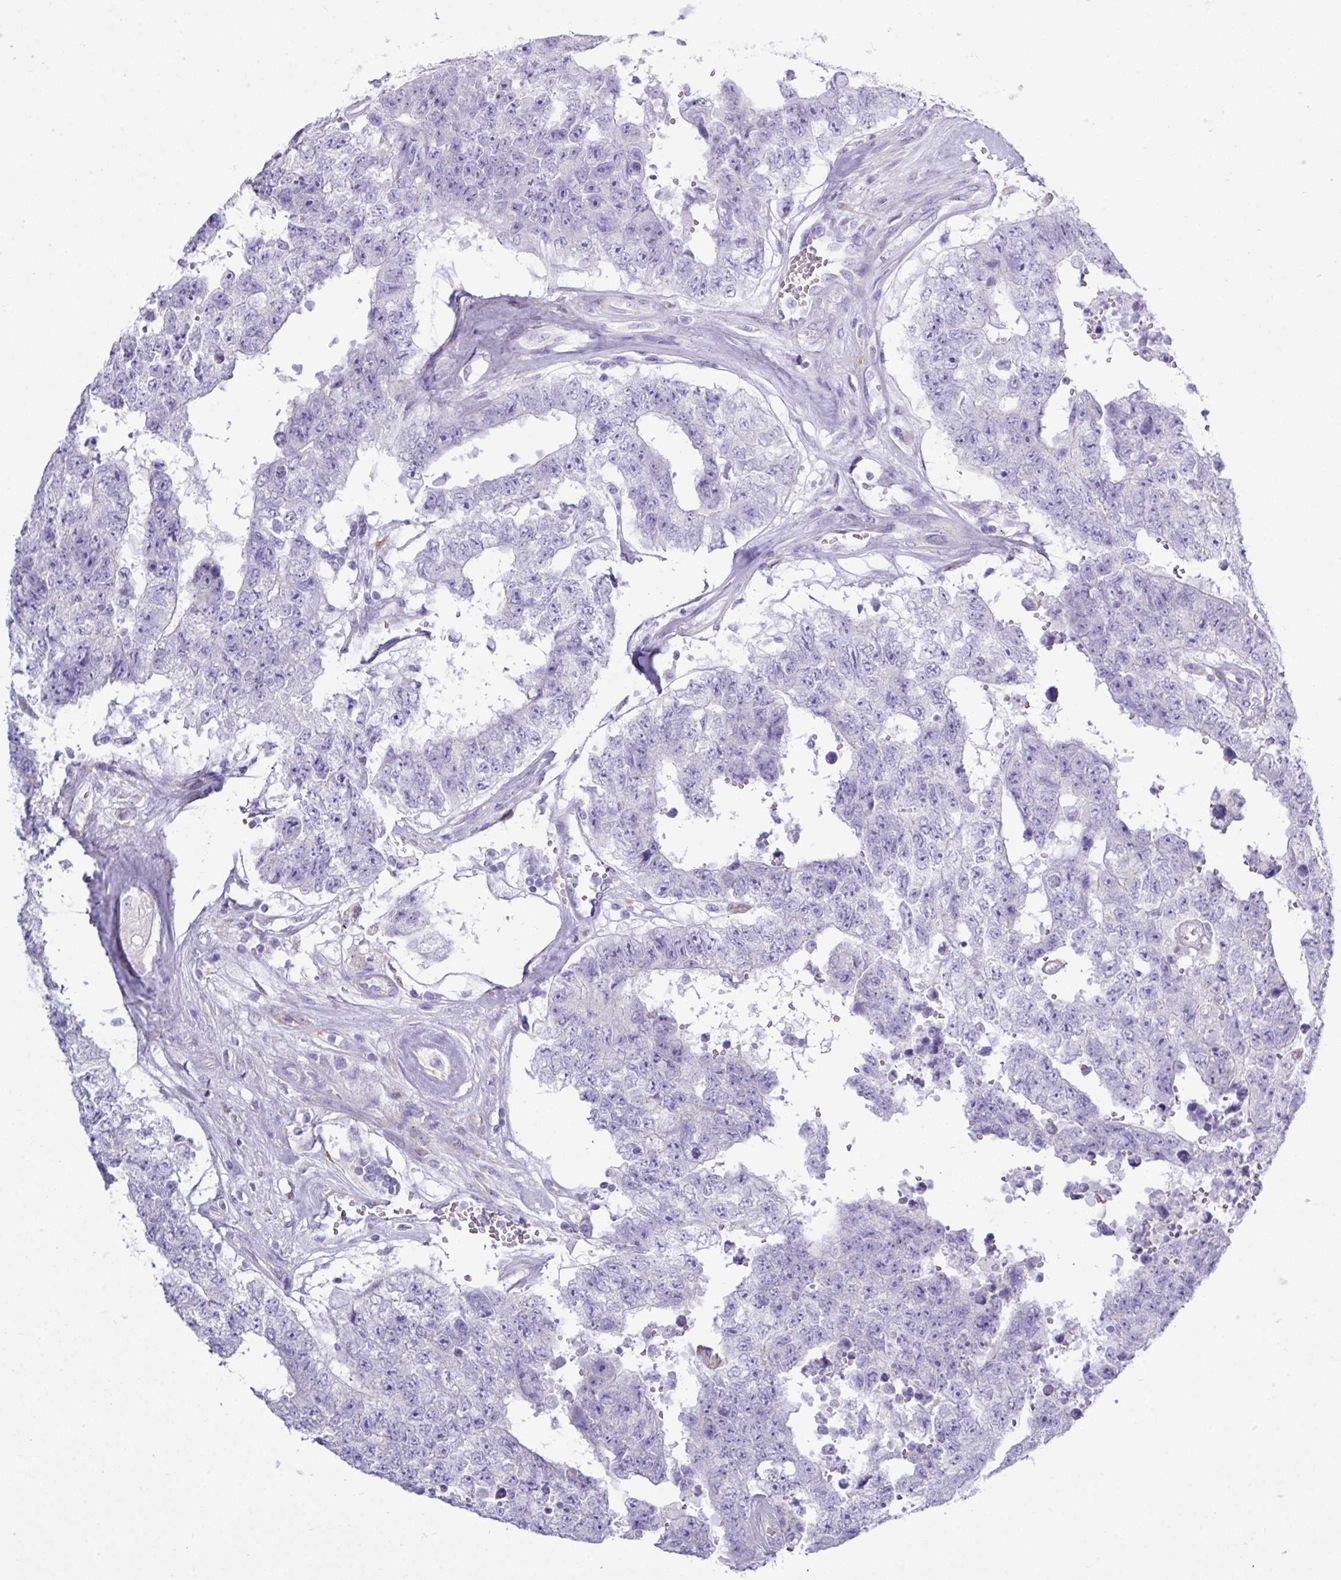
{"staining": {"intensity": "negative", "quantity": "none", "location": "none"}, "tissue": "testis cancer", "cell_type": "Tumor cells", "image_type": "cancer", "snomed": [{"axis": "morphology", "description": "Normal tissue, NOS"}, {"axis": "morphology", "description": "Carcinoma, Embryonal, NOS"}, {"axis": "topography", "description": "Testis"}, {"axis": "topography", "description": "Epididymis"}], "caption": "Immunohistochemical staining of human embryonal carcinoma (testis) displays no significant expression in tumor cells. Brightfield microscopy of immunohistochemistry stained with DAB (3,3'-diaminobenzidine) (brown) and hematoxylin (blue), captured at high magnification.", "gene": "ABCC5", "patient": {"sex": "male", "age": 25}}